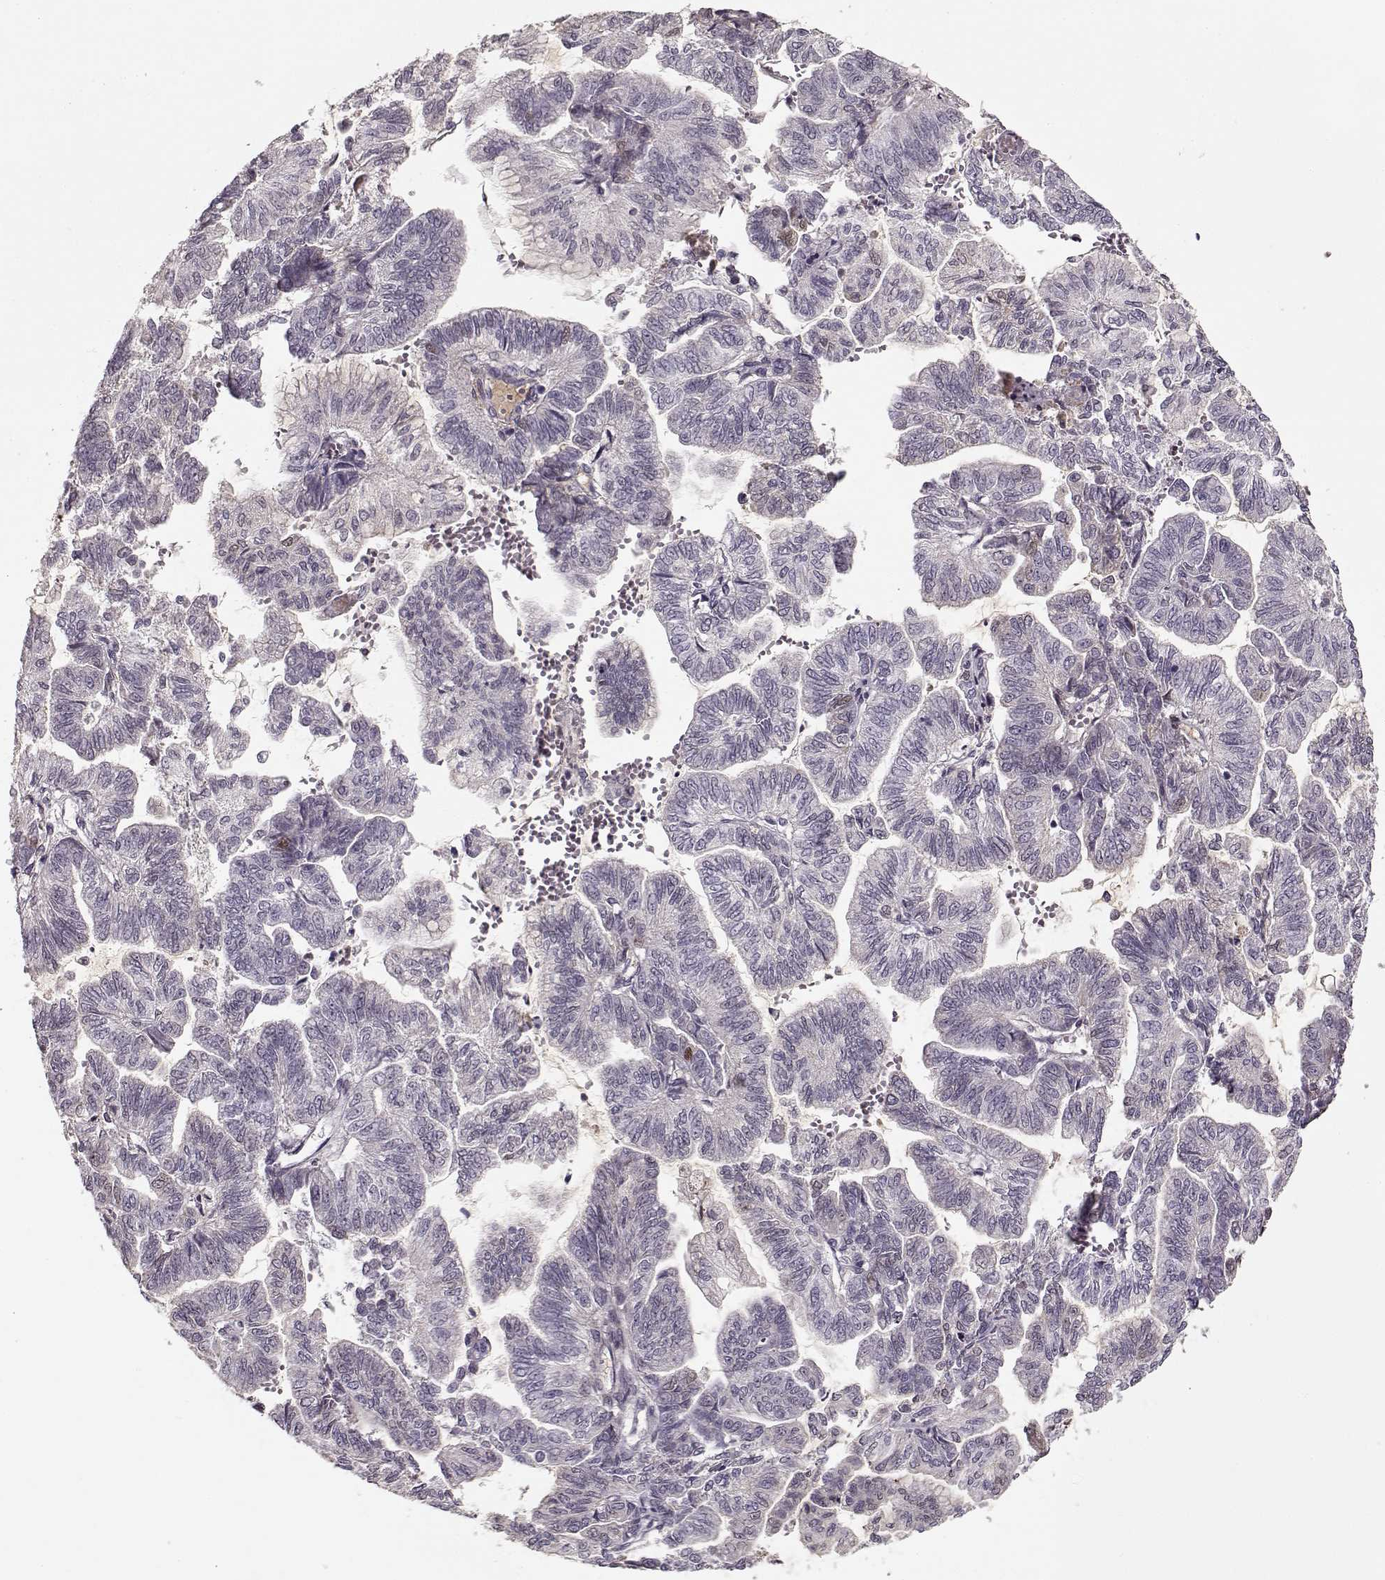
{"staining": {"intensity": "negative", "quantity": "none", "location": "none"}, "tissue": "stomach cancer", "cell_type": "Tumor cells", "image_type": "cancer", "snomed": [{"axis": "morphology", "description": "Adenocarcinoma, NOS"}, {"axis": "topography", "description": "Stomach"}], "caption": "Tumor cells are negative for protein expression in human stomach cancer. (Stains: DAB (3,3'-diaminobenzidine) immunohistochemistry (IHC) with hematoxylin counter stain, Microscopy: brightfield microscopy at high magnification).", "gene": "LUM", "patient": {"sex": "male", "age": 83}}